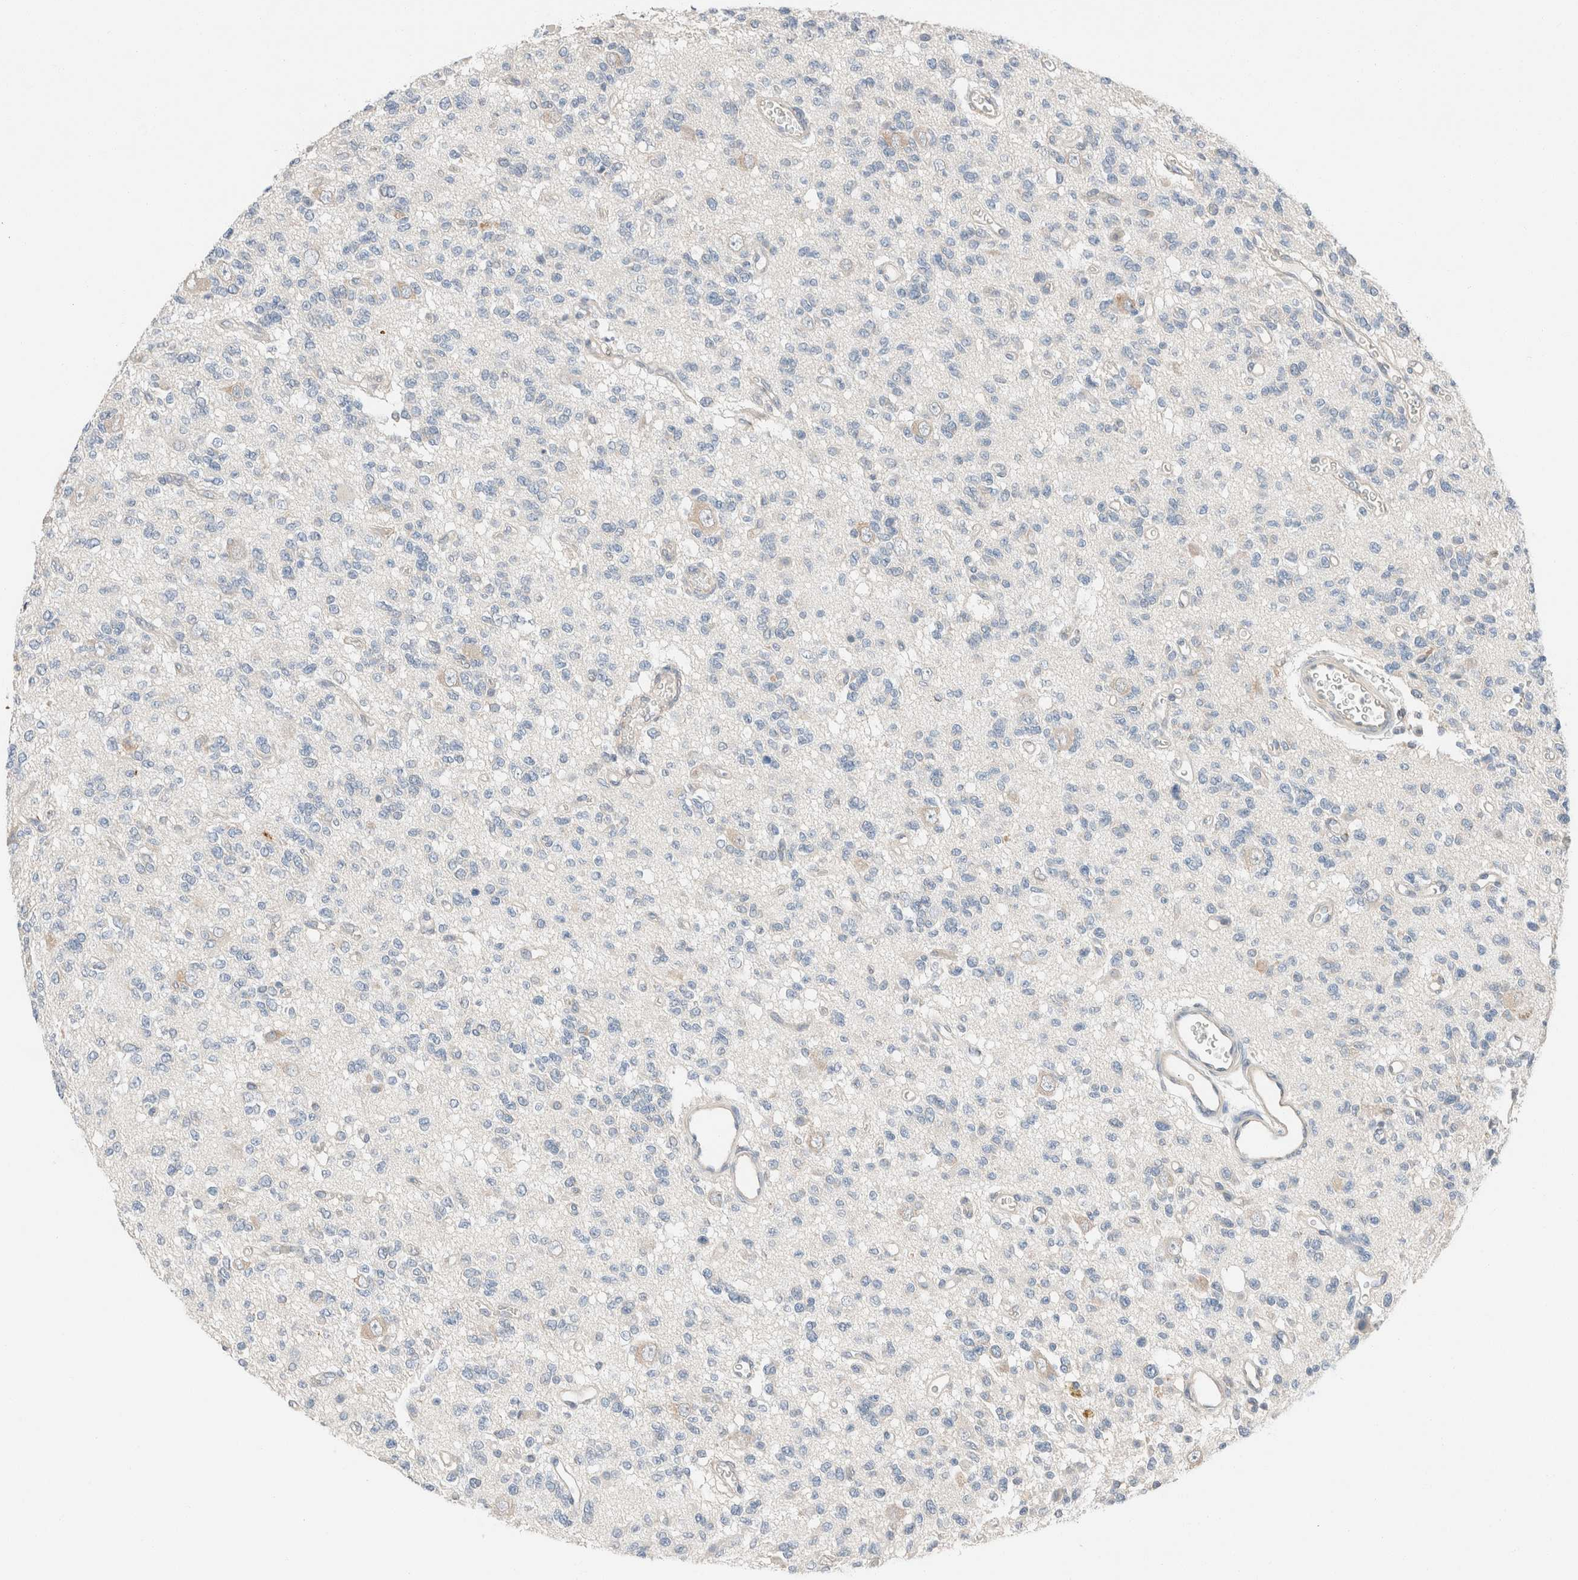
{"staining": {"intensity": "negative", "quantity": "none", "location": "none"}, "tissue": "glioma", "cell_type": "Tumor cells", "image_type": "cancer", "snomed": [{"axis": "morphology", "description": "Glioma, malignant, Low grade"}, {"axis": "topography", "description": "Brain"}], "caption": "Immunohistochemical staining of glioma displays no significant staining in tumor cells. The staining was performed using DAB to visualize the protein expression in brown, while the nuclei were stained in blue with hematoxylin (Magnification: 20x).", "gene": "PCM1", "patient": {"sex": "male", "age": 38}}